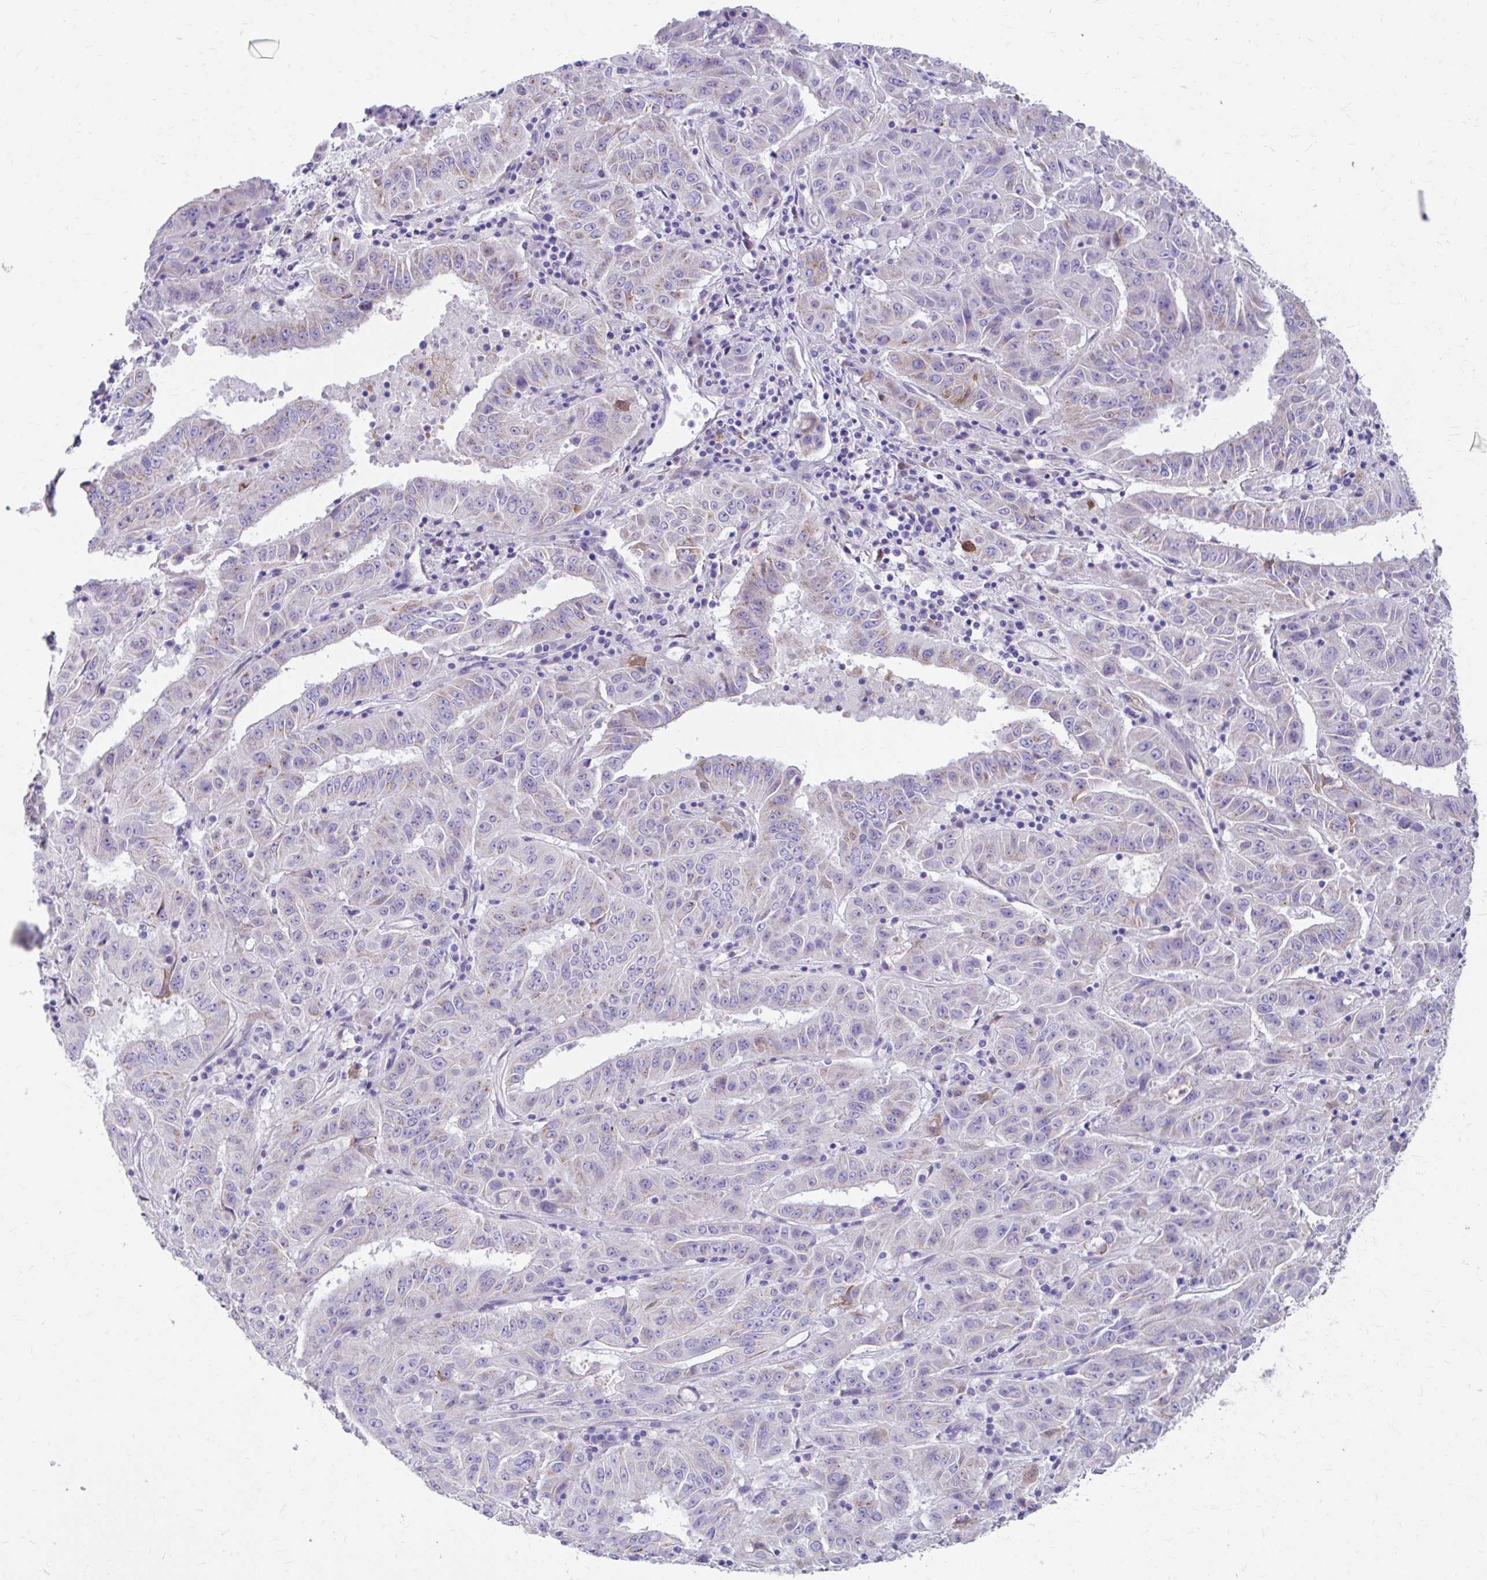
{"staining": {"intensity": "weak", "quantity": "<25%", "location": "cytoplasmic/membranous"}, "tissue": "pancreatic cancer", "cell_type": "Tumor cells", "image_type": "cancer", "snomed": [{"axis": "morphology", "description": "Adenocarcinoma, NOS"}, {"axis": "topography", "description": "Pancreas"}], "caption": "Immunohistochemical staining of human pancreatic cancer displays no significant positivity in tumor cells. (DAB (3,3'-diaminobenzidine) immunohistochemistry visualized using brightfield microscopy, high magnification).", "gene": "CFH", "patient": {"sex": "male", "age": 63}}